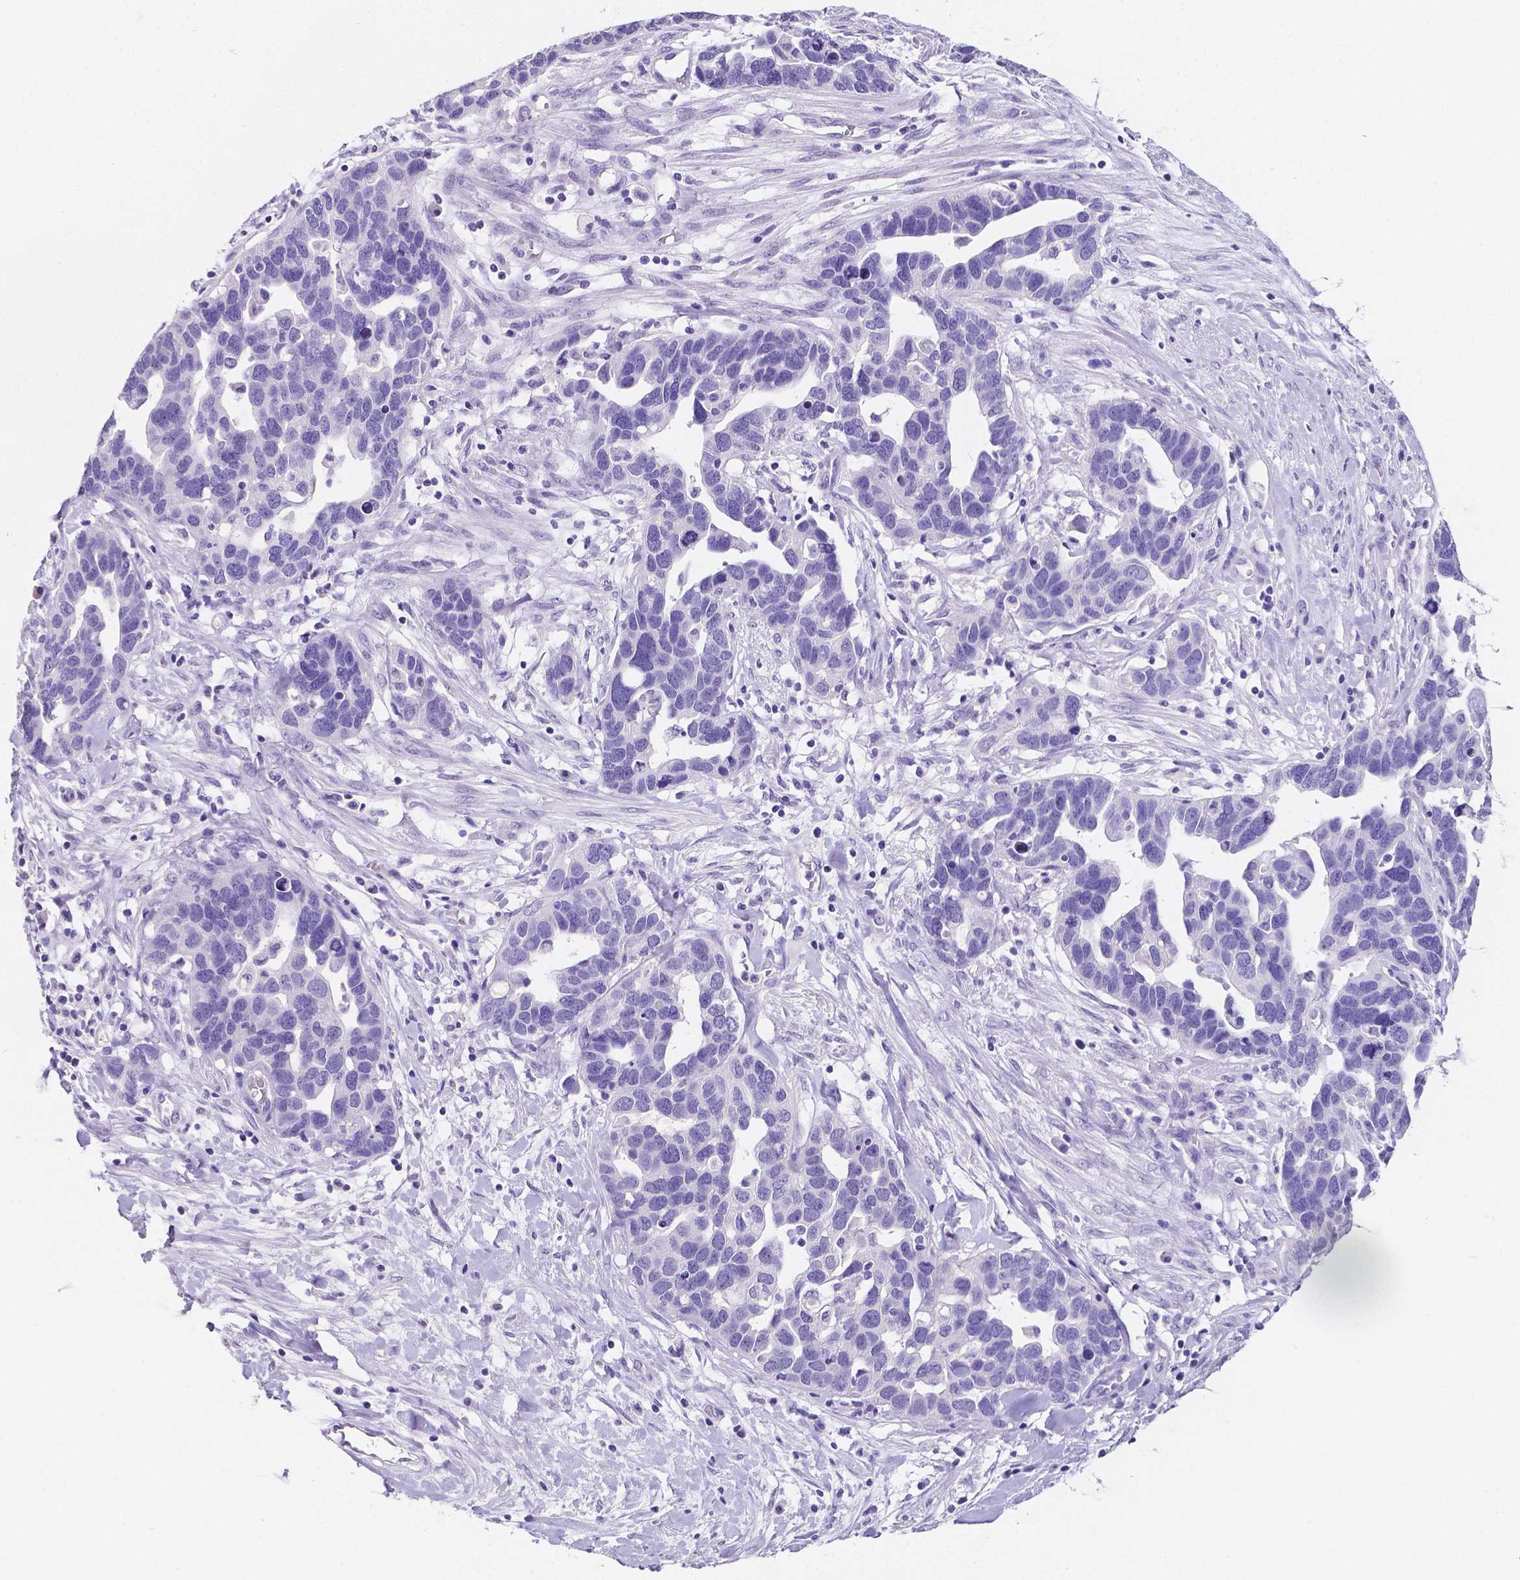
{"staining": {"intensity": "negative", "quantity": "none", "location": "none"}, "tissue": "ovarian cancer", "cell_type": "Tumor cells", "image_type": "cancer", "snomed": [{"axis": "morphology", "description": "Cystadenocarcinoma, serous, NOS"}, {"axis": "topography", "description": "Ovary"}], "caption": "Image shows no significant protein expression in tumor cells of serous cystadenocarcinoma (ovarian). (Stains: DAB (3,3'-diaminobenzidine) immunohistochemistry with hematoxylin counter stain, Microscopy: brightfield microscopy at high magnification).", "gene": "SATB2", "patient": {"sex": "female", "age": 54}}